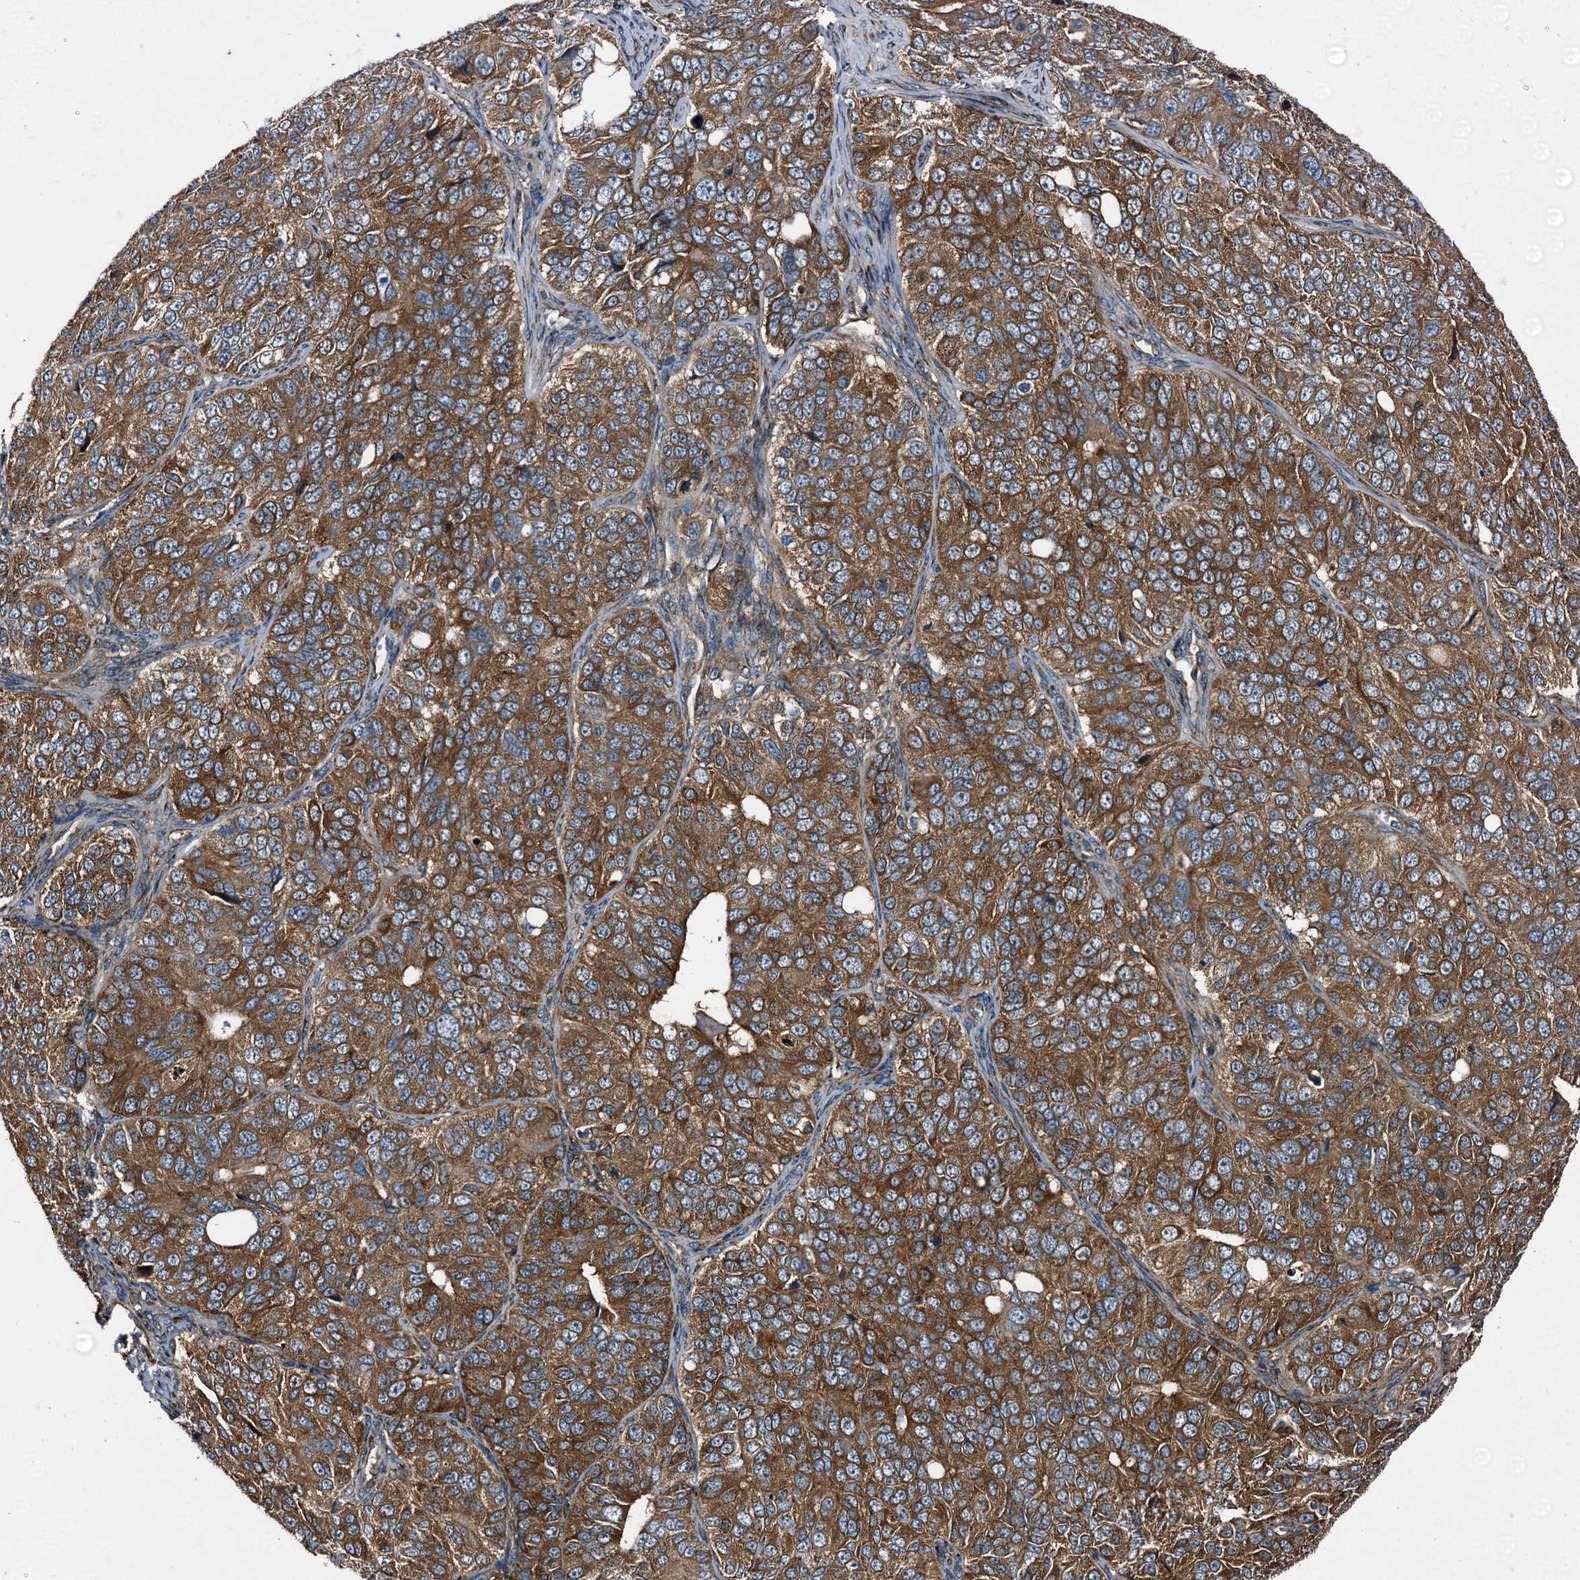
{"staining": {"intensity": "strong", "quantity": ">75%", "location": "cytoplasmic/membranous"}, "tissue": "ovarian cancer", "cell_type": "Tumor cells", "image_type": "cancer", "snomed": [{"axis": "morphology", "description": "Carcinoma, endometroid"}, {"axis": "topography", "description": "Ovary"}], "caption": "Endometroid carcinoma (ovarian) tissue reveals strong cytoplasmic/membranous staining in about >75% of tumor cells", "gene": "PEX5", "patient": {"sex": "female", "age": 51}}